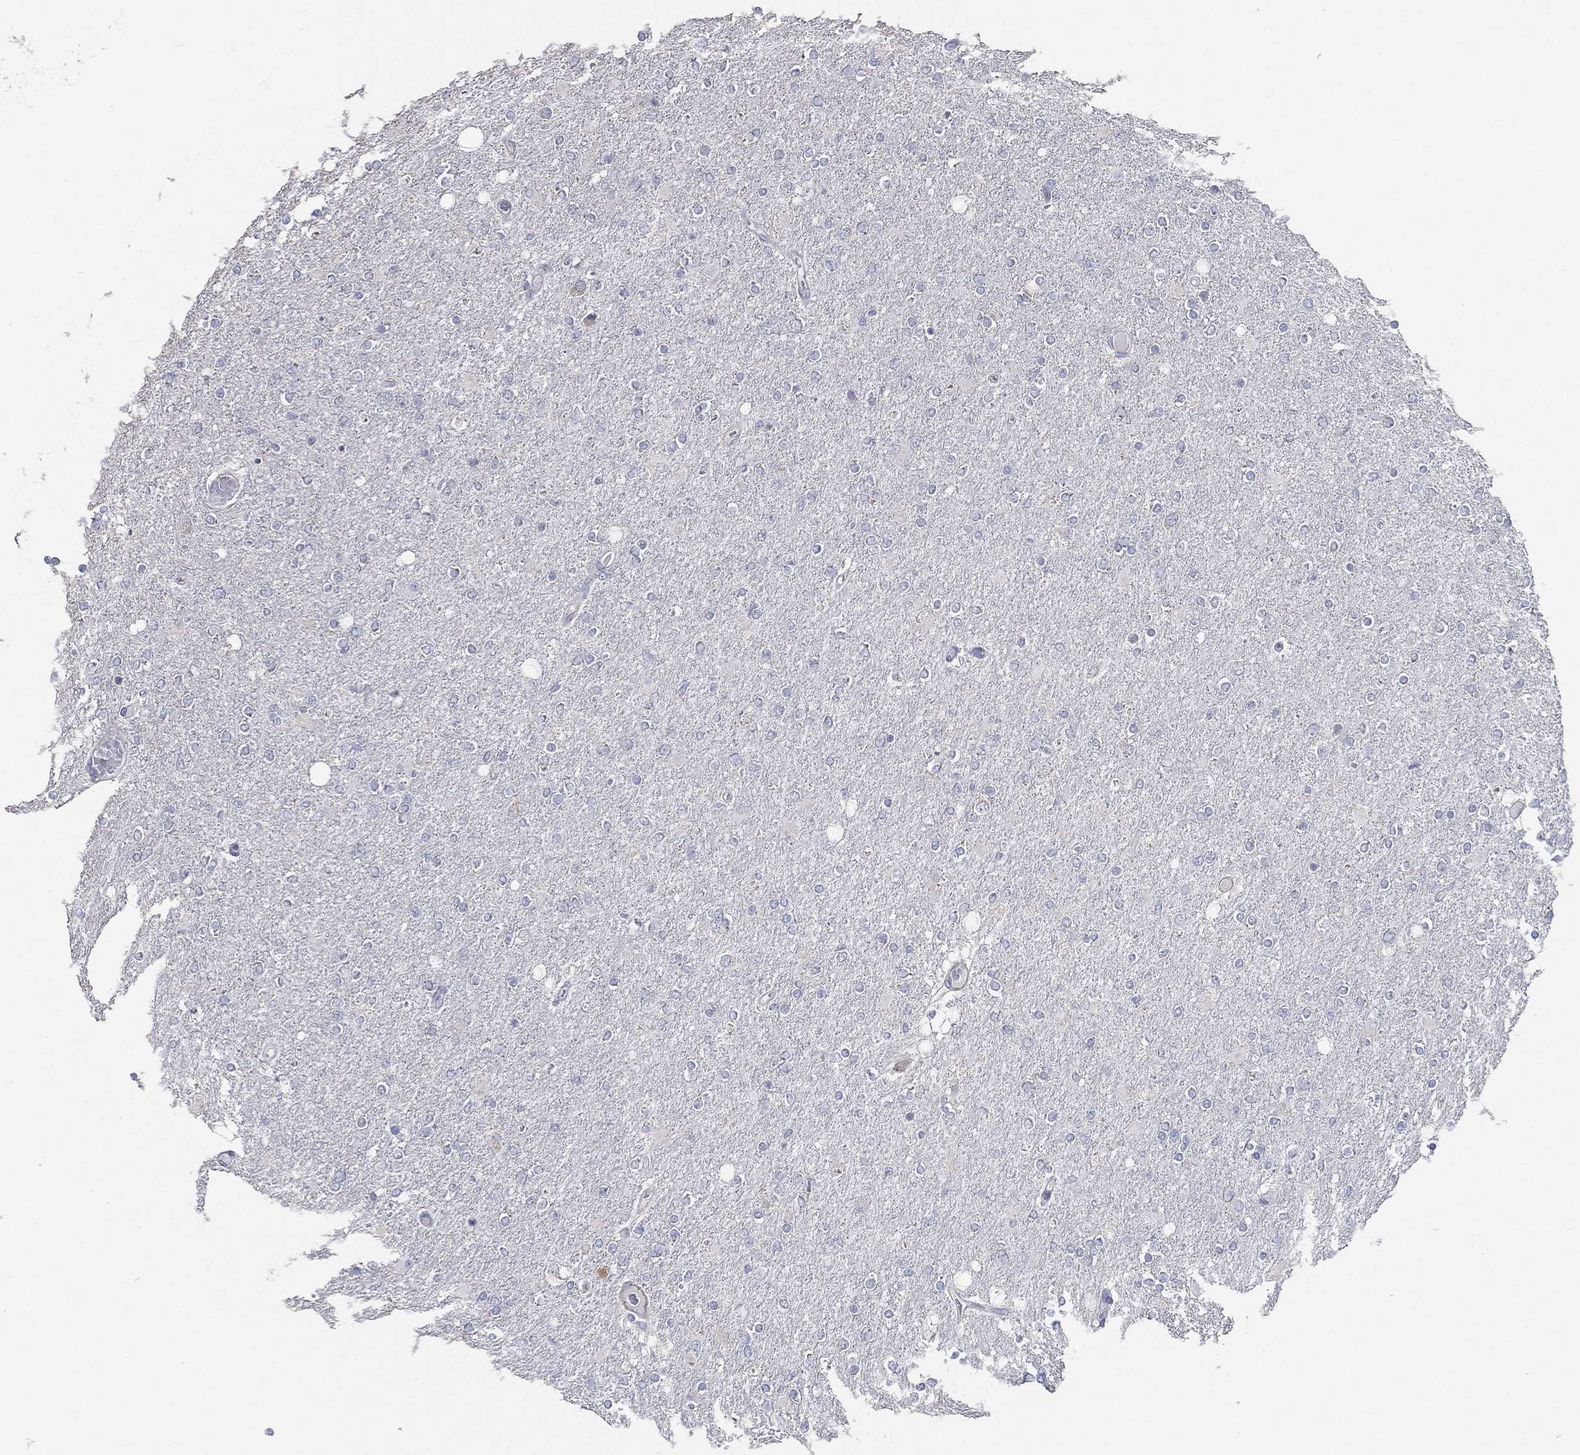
{"staining": {"intensity": "negative", "quantity": "none", "location": "none"}, "tissue": "glioma", "cell_type": "Tumor cells", "image_type": "cancer", "snomed": [{"axis": "morphology", "description": "Glioma, malignant, High grade"}, {"axis": "topography", "description": "Cerebral cortex"}], "caption": "An immunohistochemistry micrograph of glioma is shown. There is no staining in tumor cells of glioma.", "gene": "ATP8A2", "patient": {"sex": "male", "age": 70}}